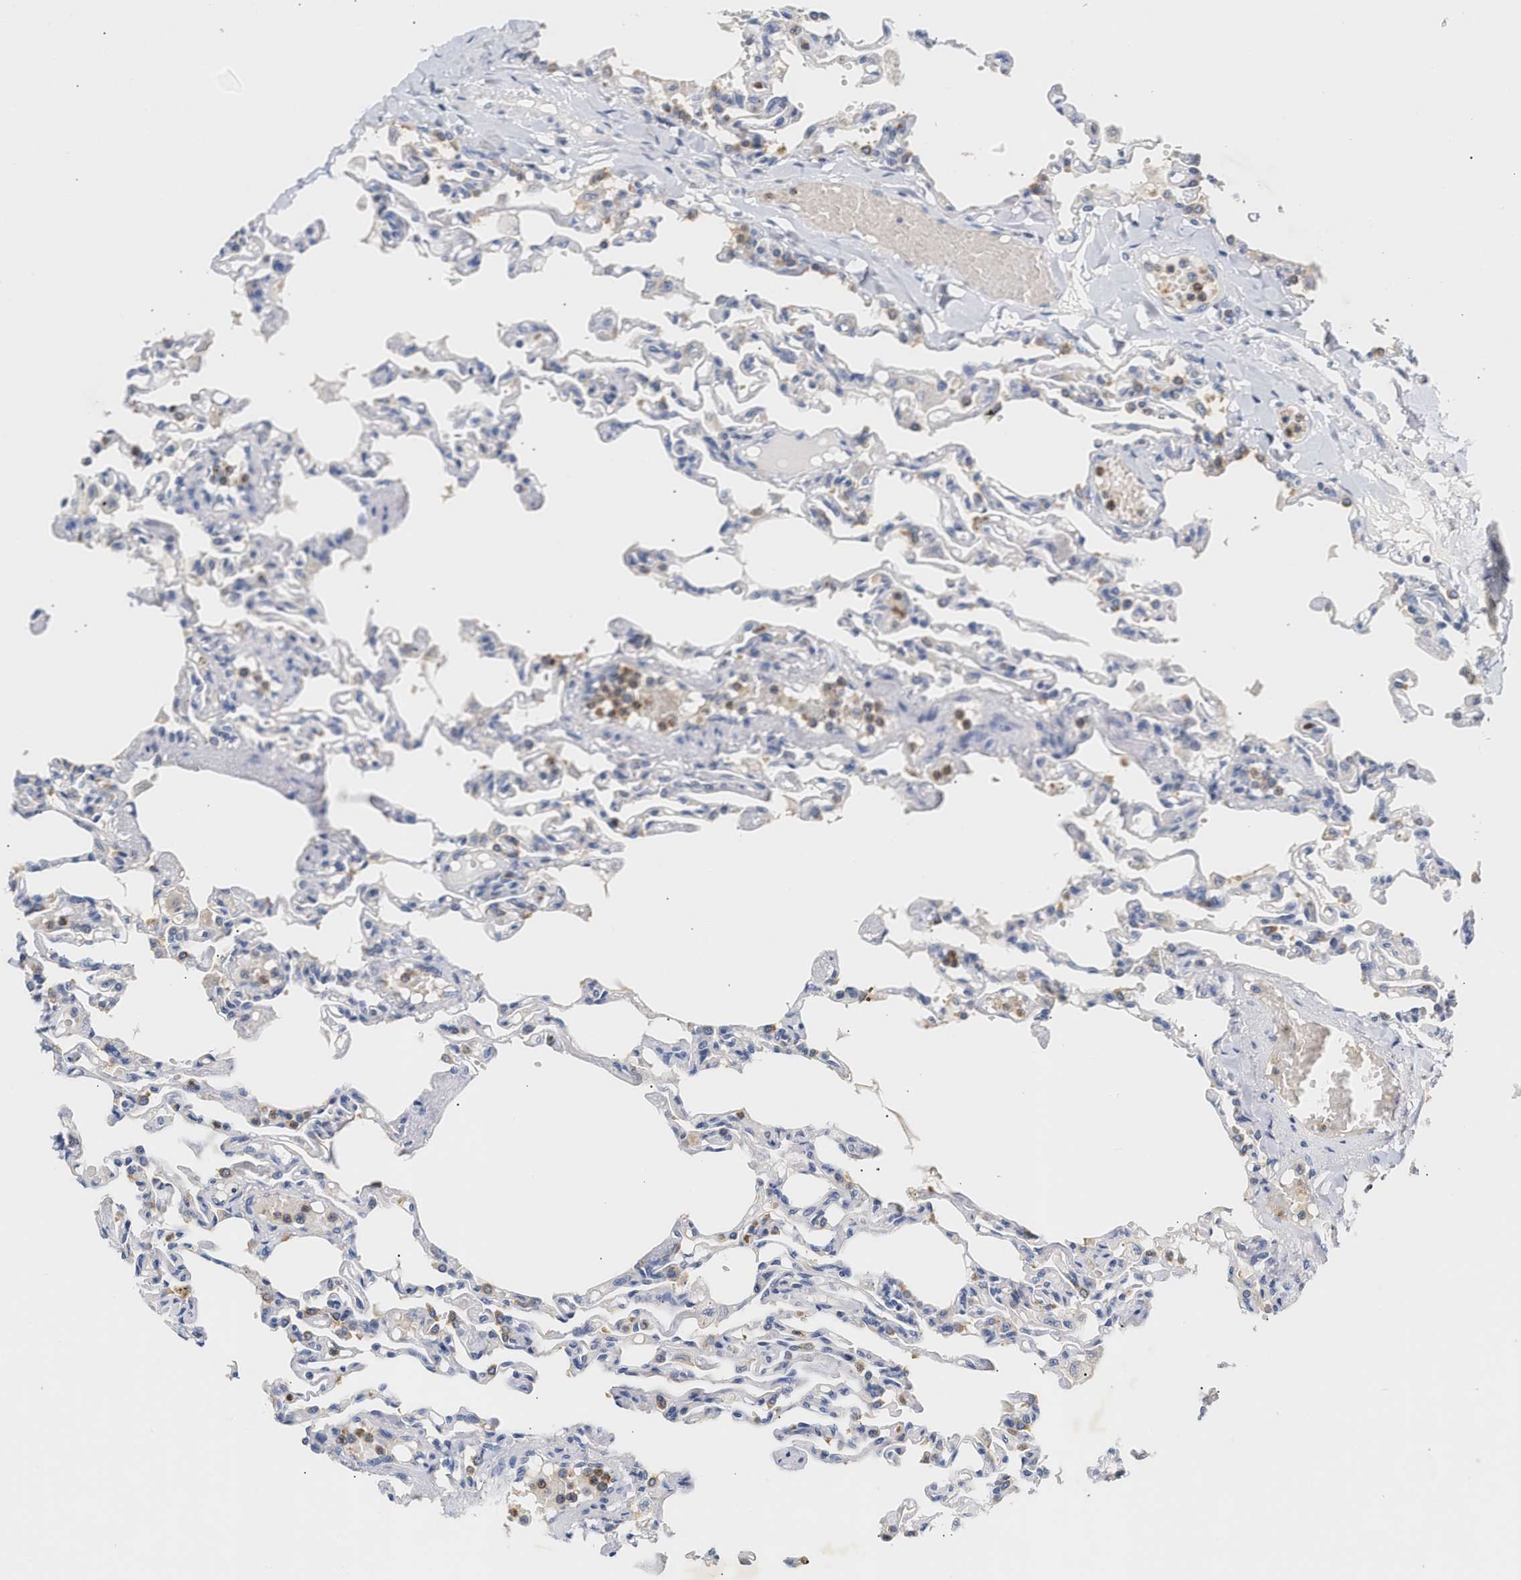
{"staining": {"intensity": "moderate", "quantity": "<25%", "location": "cytoplasmic/membranous"}, "tissue": "lung", "cell_type": "Alveolar cells", "image_type": "normal", "snomed": [{"axis": "morphology", "description": "Normal tissue, NOS"}, {"axis": "topography", "description": "Lung"}], "caption": "Moderate cytoplasmic/membranous expression is identified in about <25% of alveolar cells in benign lung.", "gene": "TRIM50", "patient": {"sex": "male", "age": 21}}